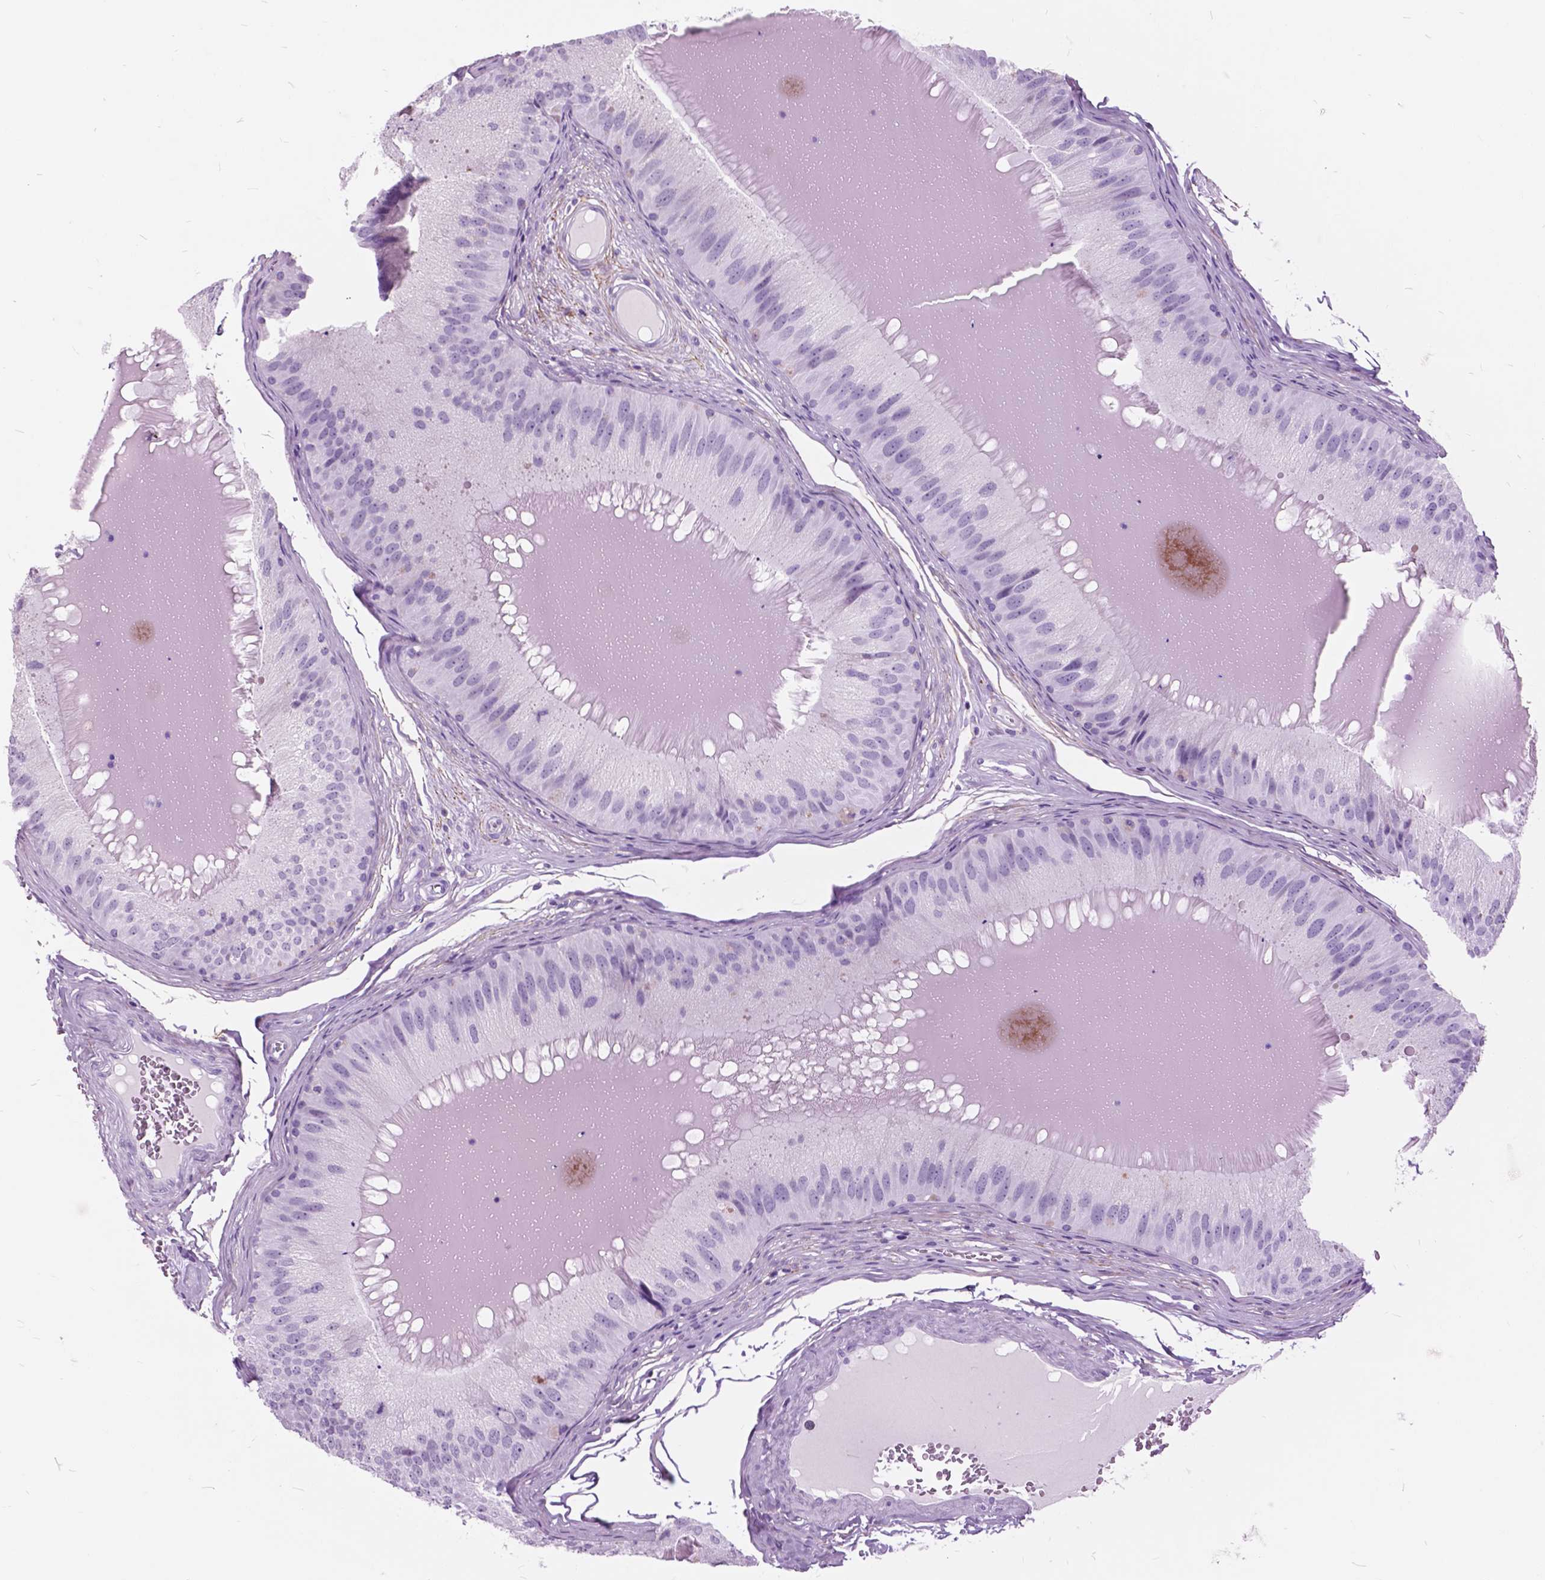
{"staining": {"intensity": "negative", "quantity": "none", "location": "none"}, "tissue": "epididymis", "cell_type": "Glandular cells", "image_type": "normal", "snomed": [{"axis": "morphology", "description": "Normal tissue, NOS"}, {"axis": "topography", "description": "Epididymis, spermatic cord, NOS"}], "caption": "IHC of normal human epididymis displays no expression in glandular cells. Brightfield microscopy of immunohistochemistry stained with DAB (brown) and hematoxylin (blue), captured at high magnification.", "gene": "GDF9", "patient": {"sex": "male", "age": 39}}